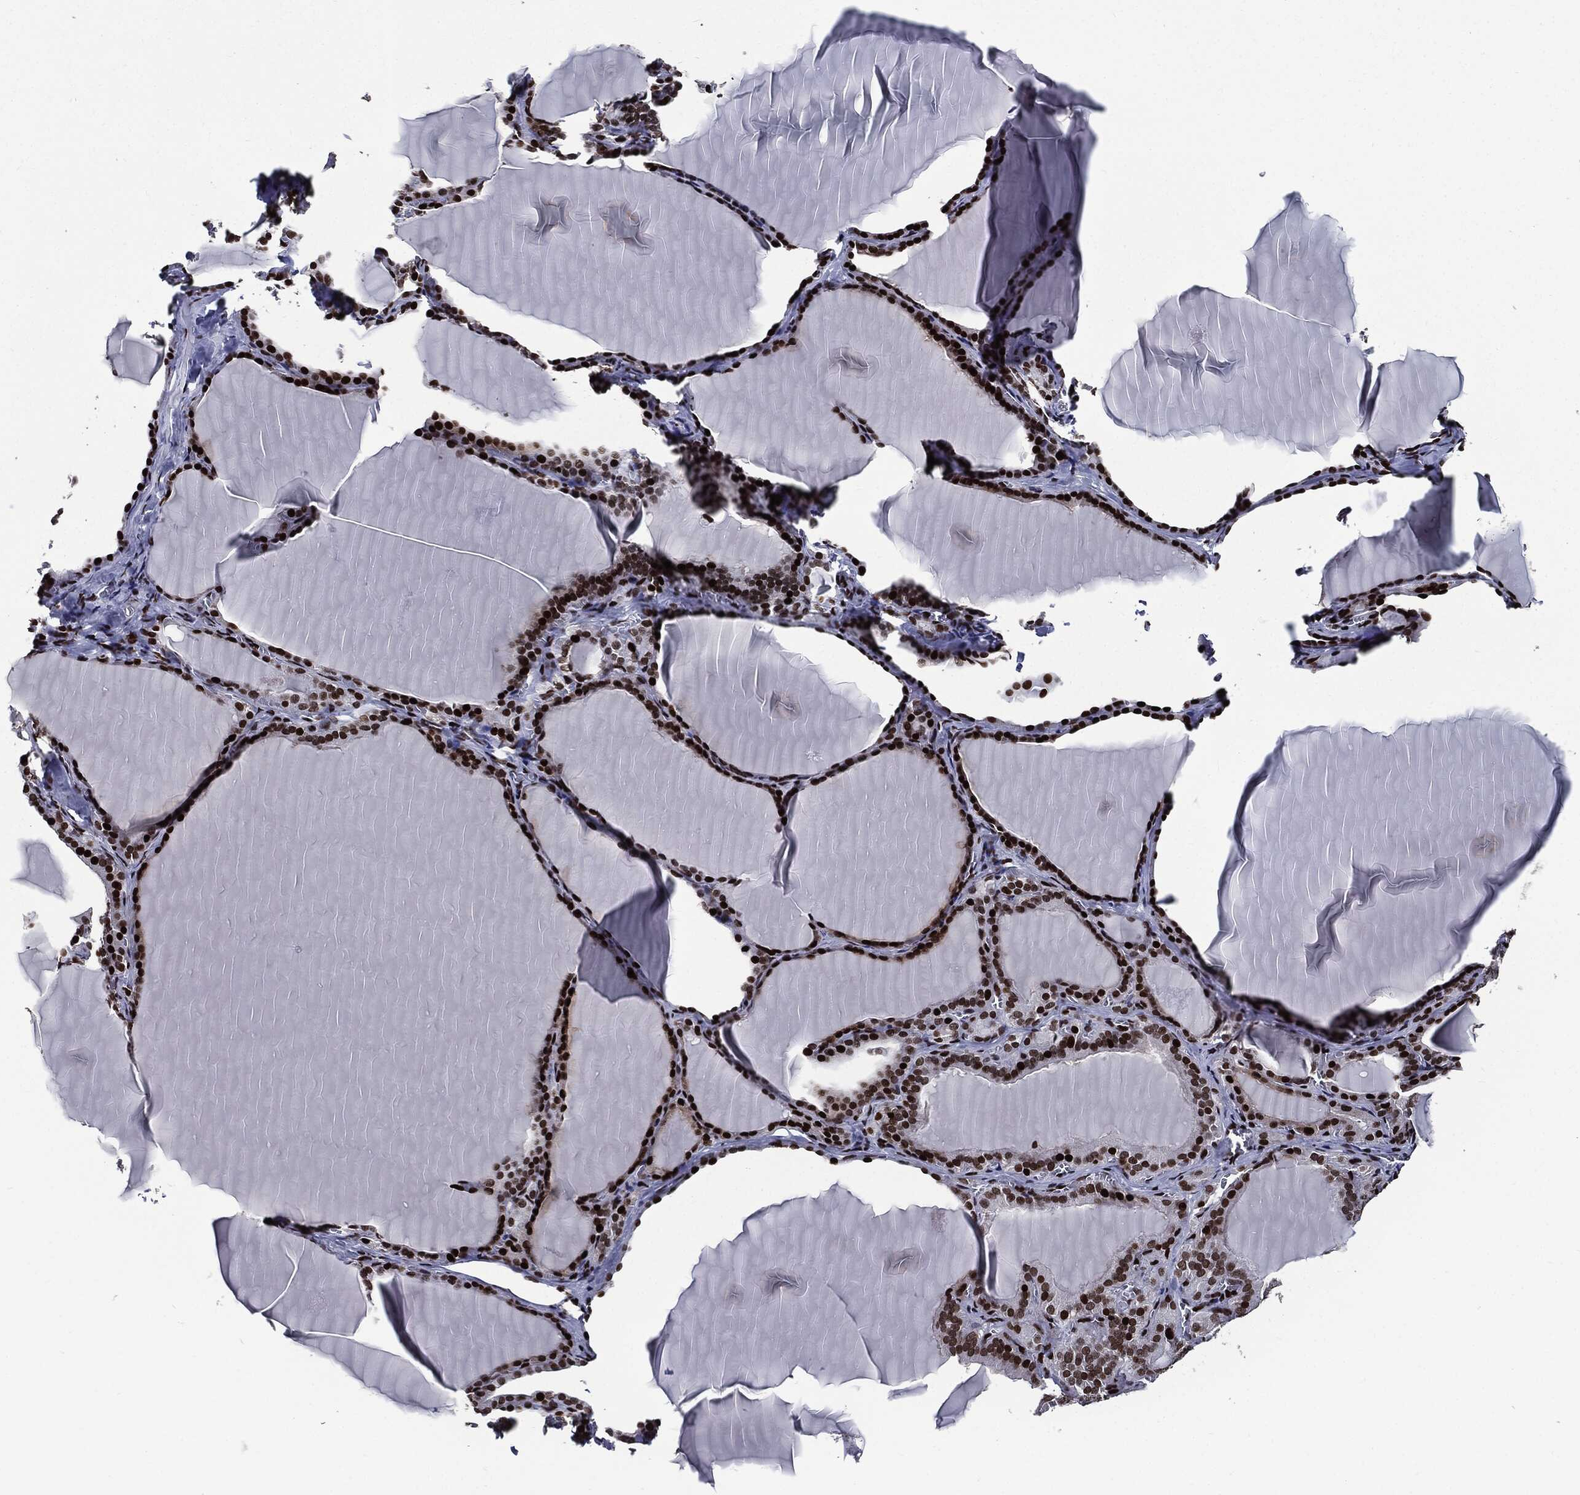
{"staining": {"intensity": "strong", "quantity": ">75%", "location": "nuclear"}, "tissue": "thyroid gland", "cell_type": "Glandular cells", "image_type": "normal", "snomed": [{"axis": "morphology", "description": "Normal tissue, NOS"}, {"axis": "morphology", "description": "Hyperplasia, NOS"}, {"axis": "topography", "description": "Thyroid gland"}], "caption": "About >75% of glandular cells in unremarkable thyroid gland show strong nuclear protein staining as visualized by brown immunohistochemical staining.", "gene": "ZFP91", "patient": {"sex": "female", "age": 27}}